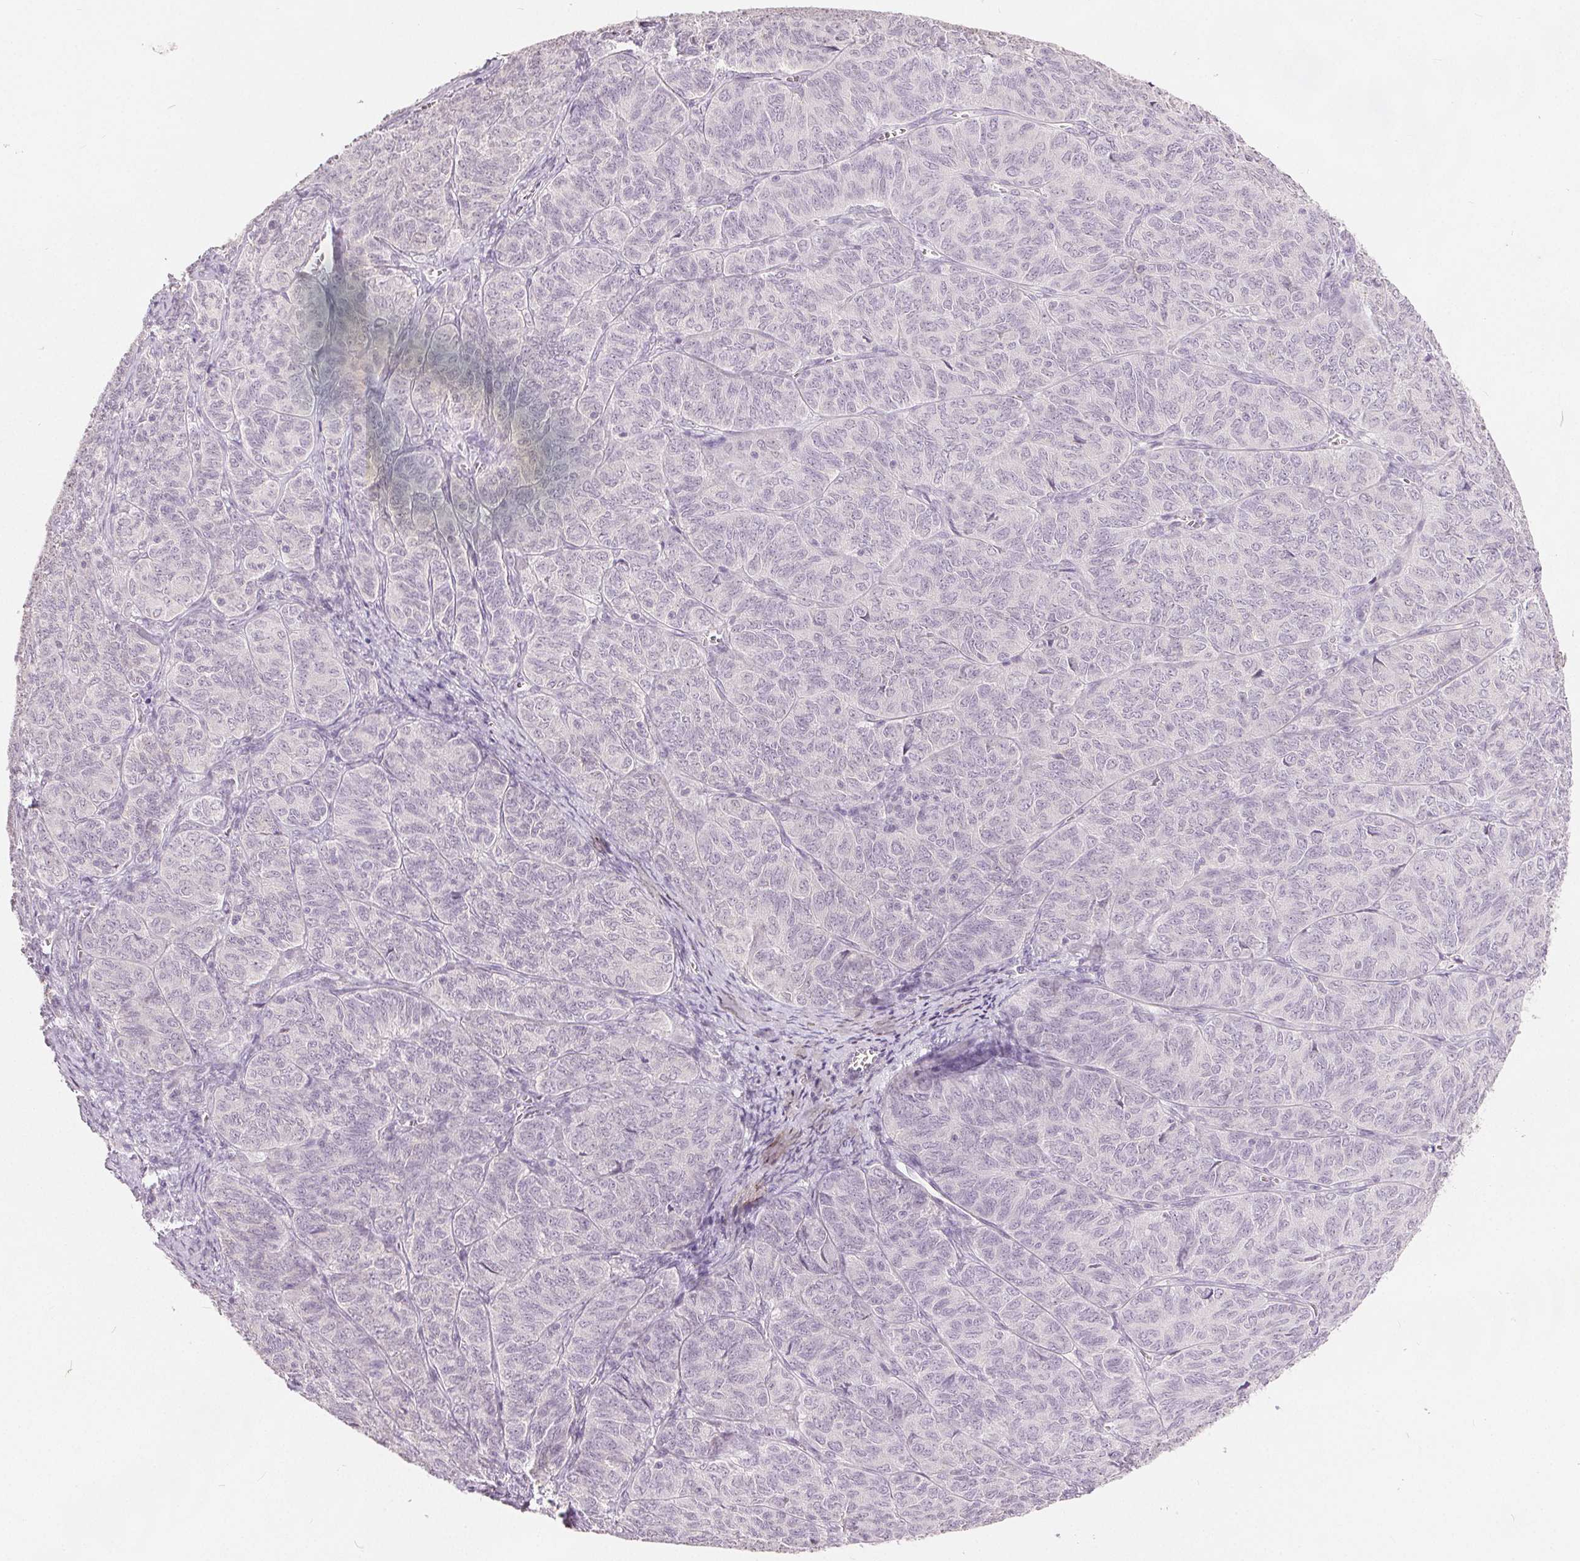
{"staining": {"intensity": "negative", "quantity": "none", "location": "none"}, "tissue": "ovarian cancer", "cell_type": "Tumor cells", "image_type": "cancer", "snomed": [{"axis": "morphology", "description": "Carcinoma, endometroid"}, {"axis": "topography", "description": "Ovary"}], "caption": "IHC image of neoplastic tissue: ovarian endometroid carcinoma stained with DAB (3,3'-diaminobenzidine) displays no significant protein staining in tumor cells. The staining was performed using DAB (3,3'-diaminobenzidine) to visualize the protein expression in brown, while the nuclei were stained in blue with hematoxylin (Magnification: 20x).", "gene": "CA12", "patient": {"sex": "female", "age": 80}}